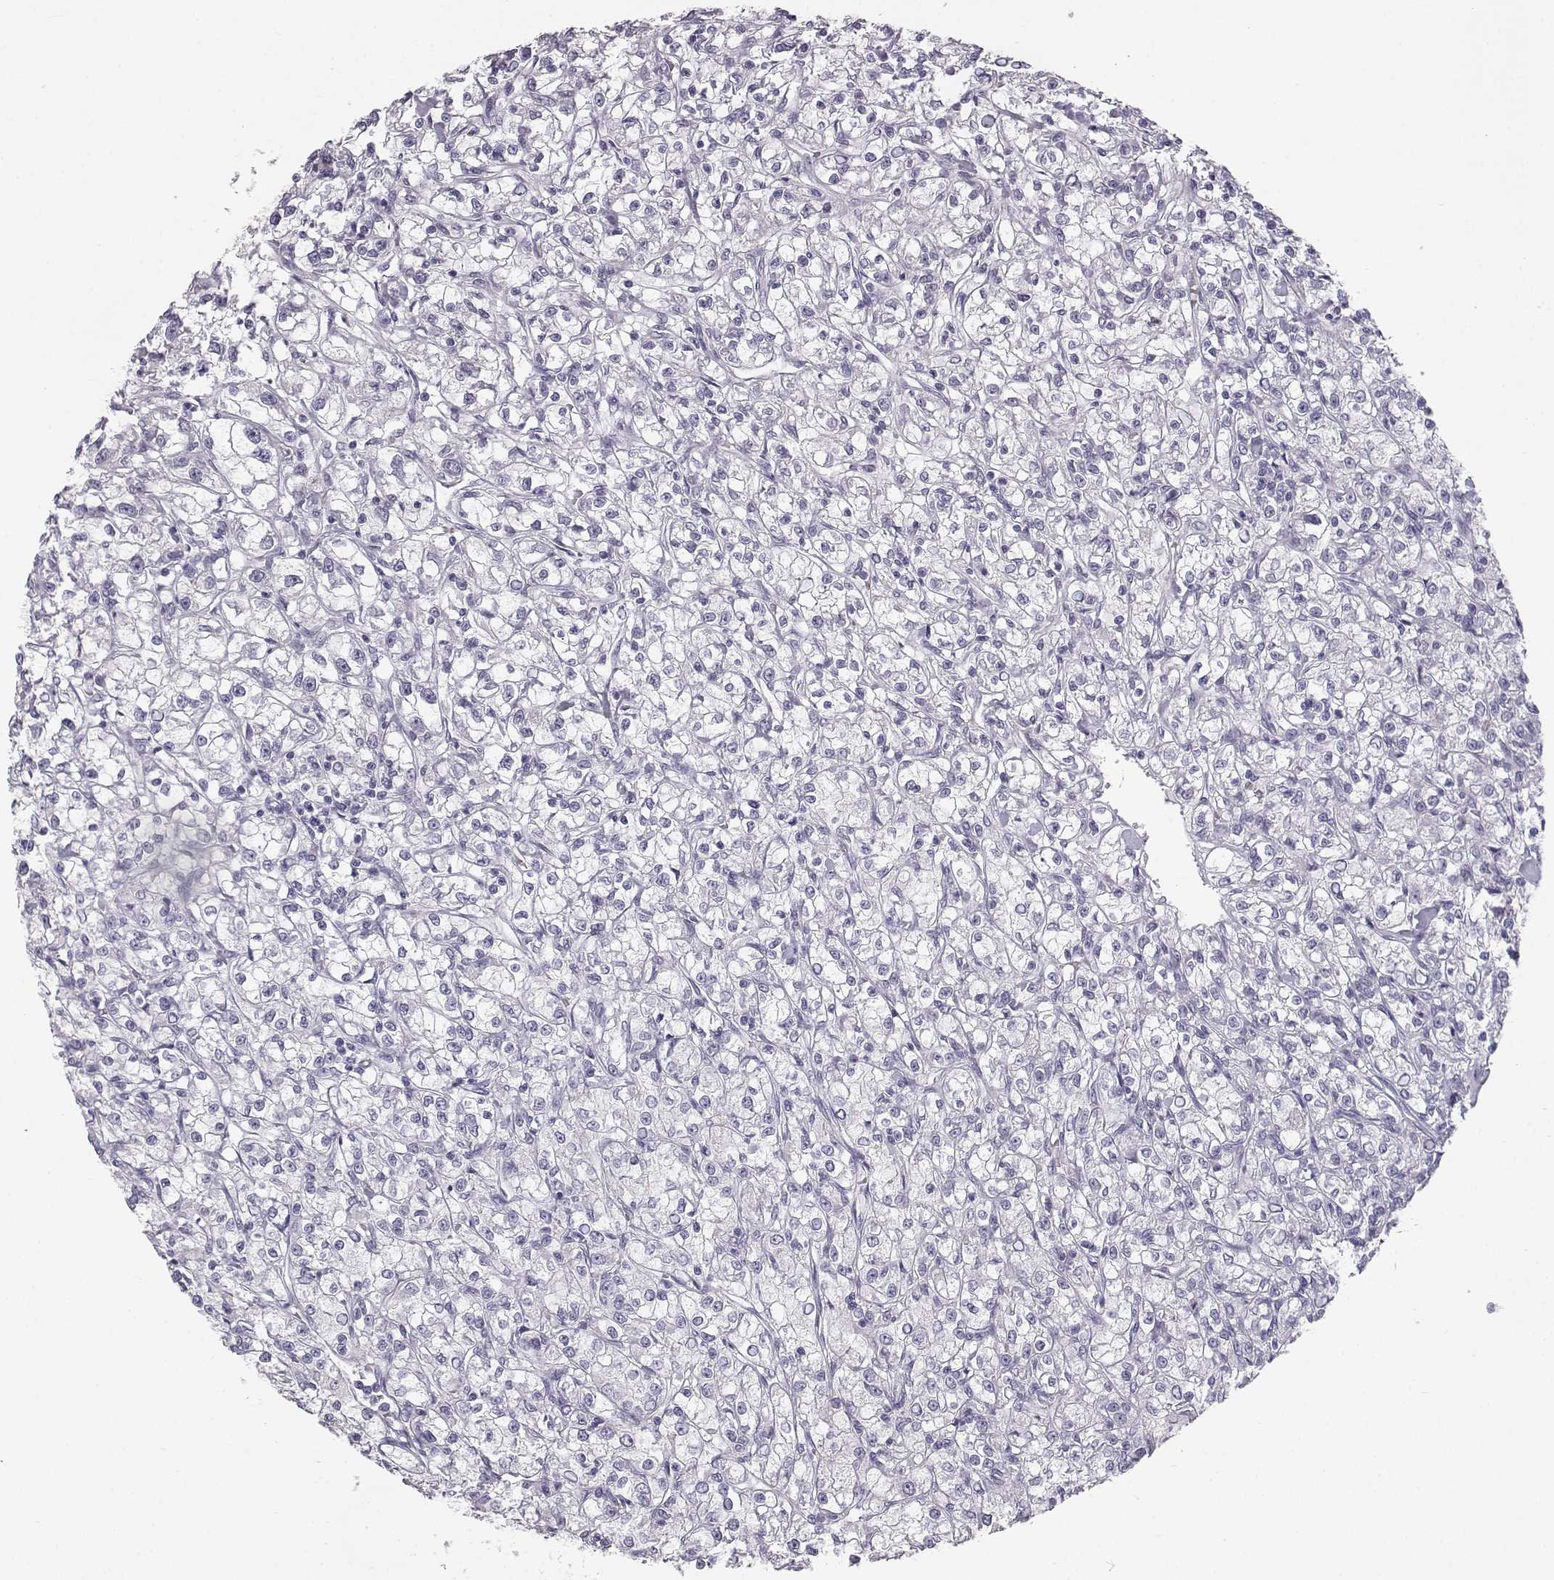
{"staining": {"intensity": "negative", "quantity": "none", "location": "none"}, "tissue": "renal cancer", "cell_type": "Tumor cells", "image_type": "cancer", "snomed": [{"axis": "morphology", "description": "Adenocarcinoma, NOS"}, {"axis": "topography", "description": "Kidney"}], "caption": "High magnification brightfield microscopy of adenocarcinoma (renal) stained with DAB (3,3'-diaminobenzidine) (brown) and counterstained with hematoxylin (blue): tumor cells show no significant staining. (DAB (3,3'-diaminobenzidine) immunohistochemistry (IHC) with hematoxylin counter stain).", "gene": "MYCBPAP", "patient": {"sex": "female", "age": 59}}